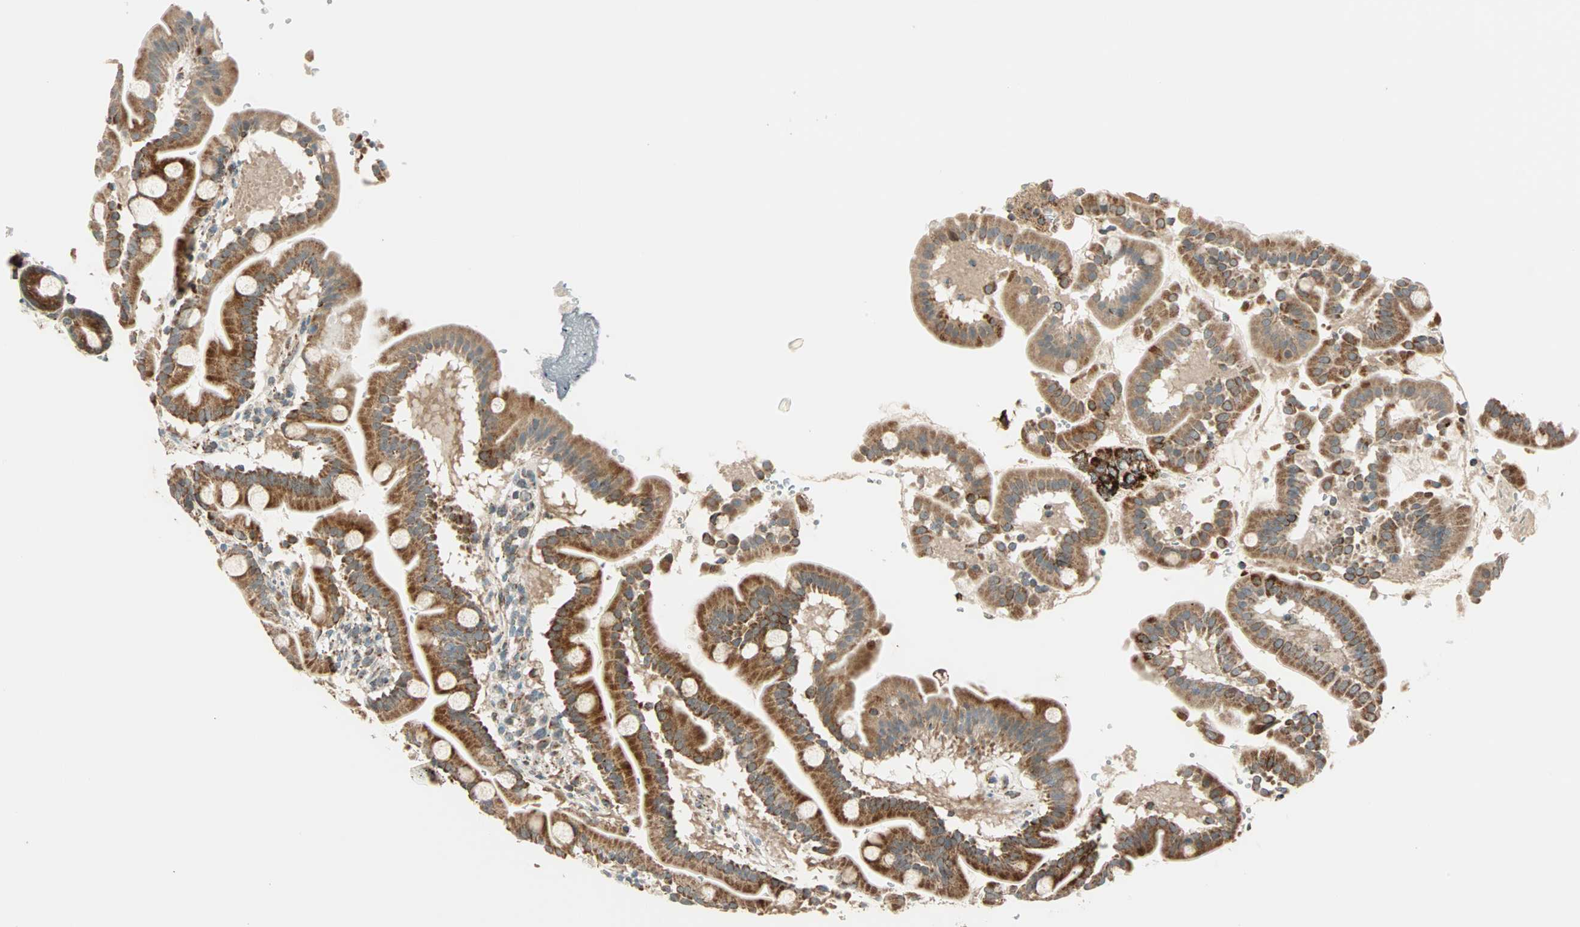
{"staining": {"intensity": "strong", "quantity": ">75%", "location": "cytoplasmic/membranous"}, "tissue": "duodenum", "cell_type": "Glandular cells", "image_type": "normal", "snomed": [{"axis": "morphology", "description": "Normal tissue, NOS"}, {"axis": "topography", "description": "Duodenum"}], "caption": "The histopathology image reveals staining of benign duodenum, revealing strong cytoplasmic/membranous protein positivity (brown color) within glandular cells.", "gene": "SPRY4", "patient": {"sex": "male", "age": 50}}